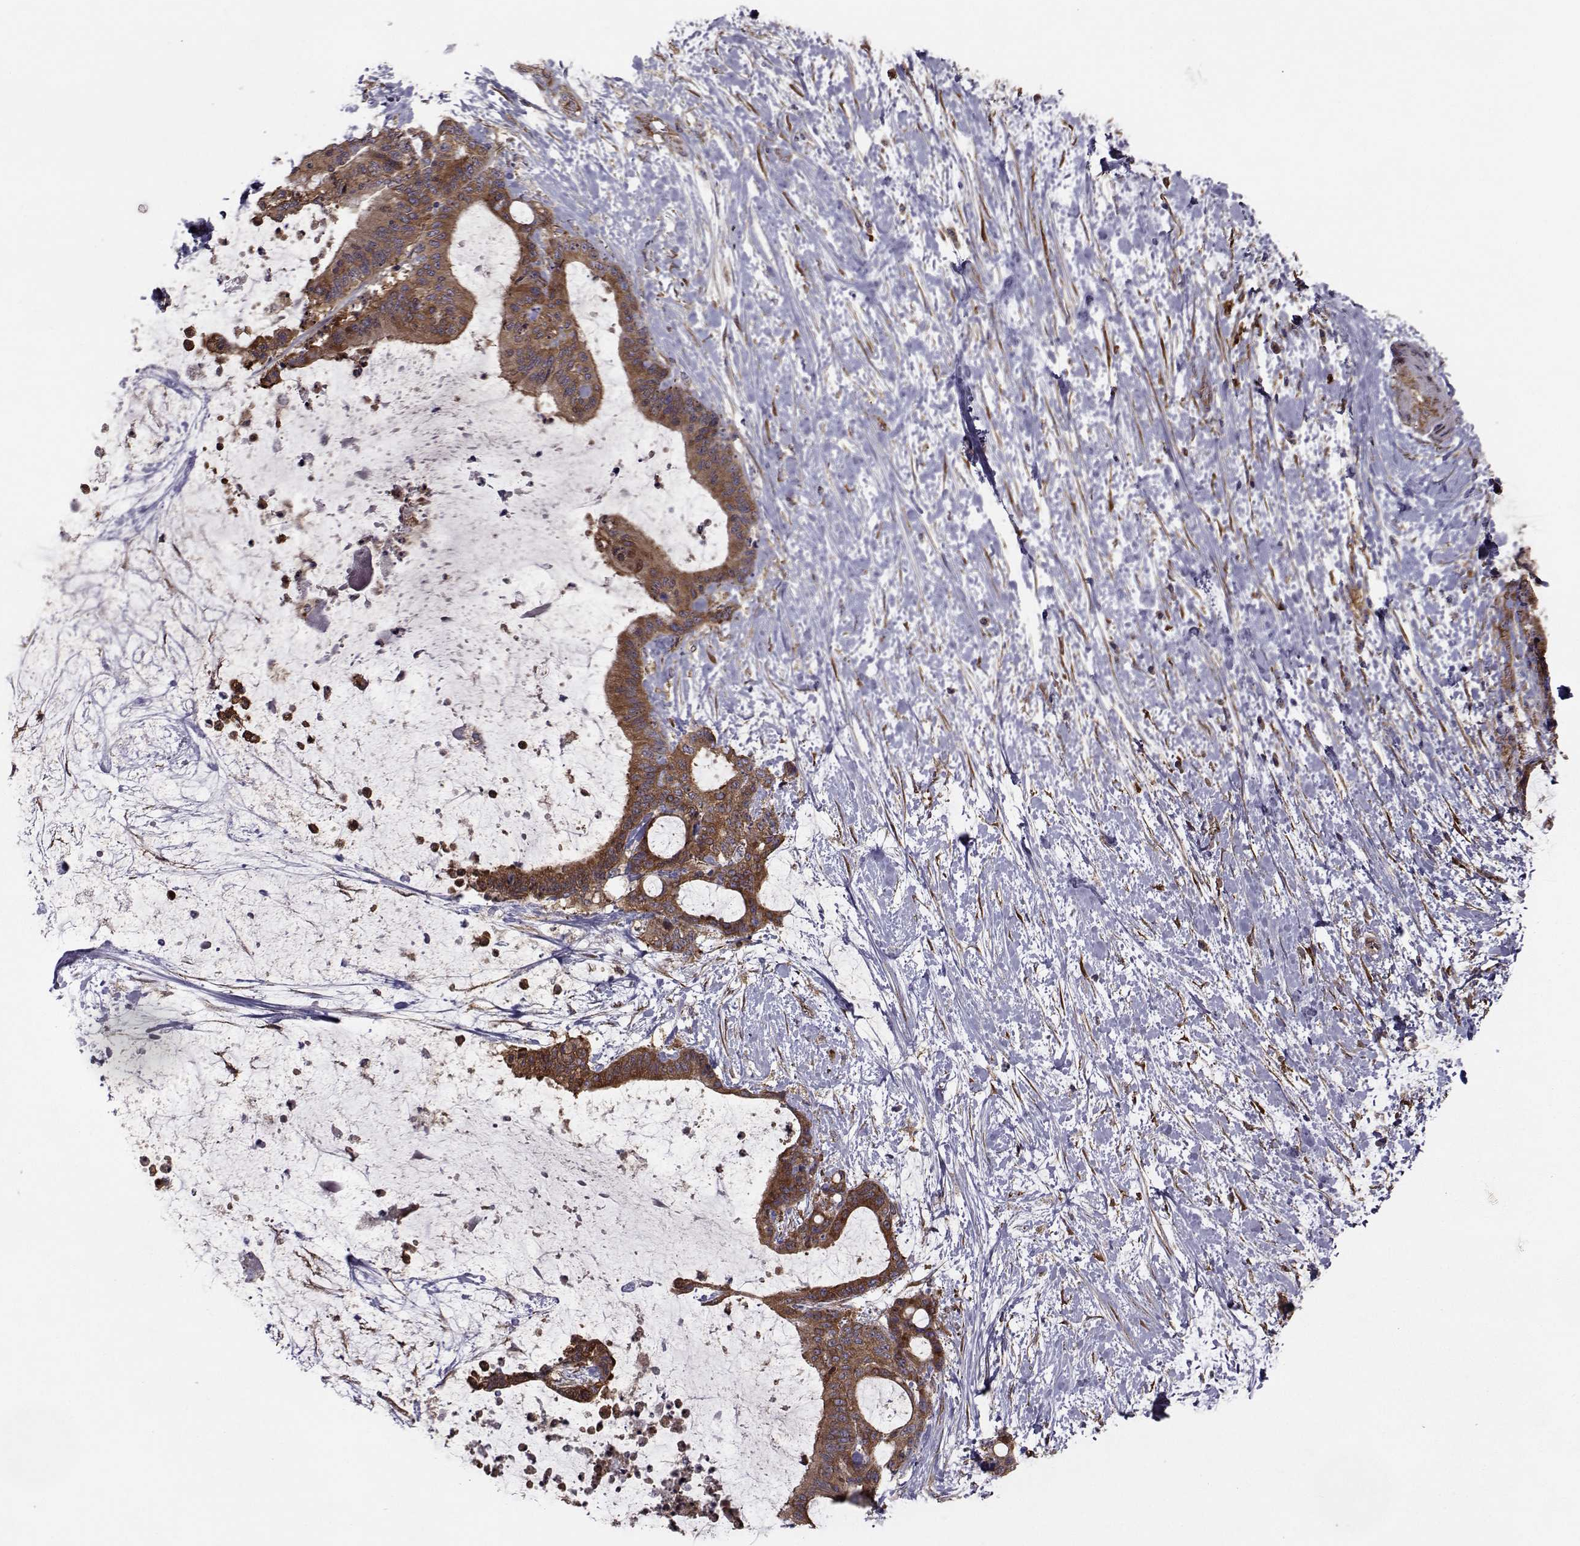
{"staining": {"intensity": "strong", "quantity": ">75%", "location": "cytoplasmic/membranous"}, "tissue": "liver cancer", "cell_type": "Tumor cells", "image_type": "cancer", "snomed": [{"axis": "morphology", "description": "Cholangiocarcinoma"}, {"axis": "topography", "description": "Liver"}], "caption": "Immunohistochemistry of human cholangiocarcinoma (liver) displays high levels of strong cytoplasmic/membranous staining in approximately >75% of tumor cells.", "gene": "TRIP10", "patient": {"sex": "female", "age": 73}}